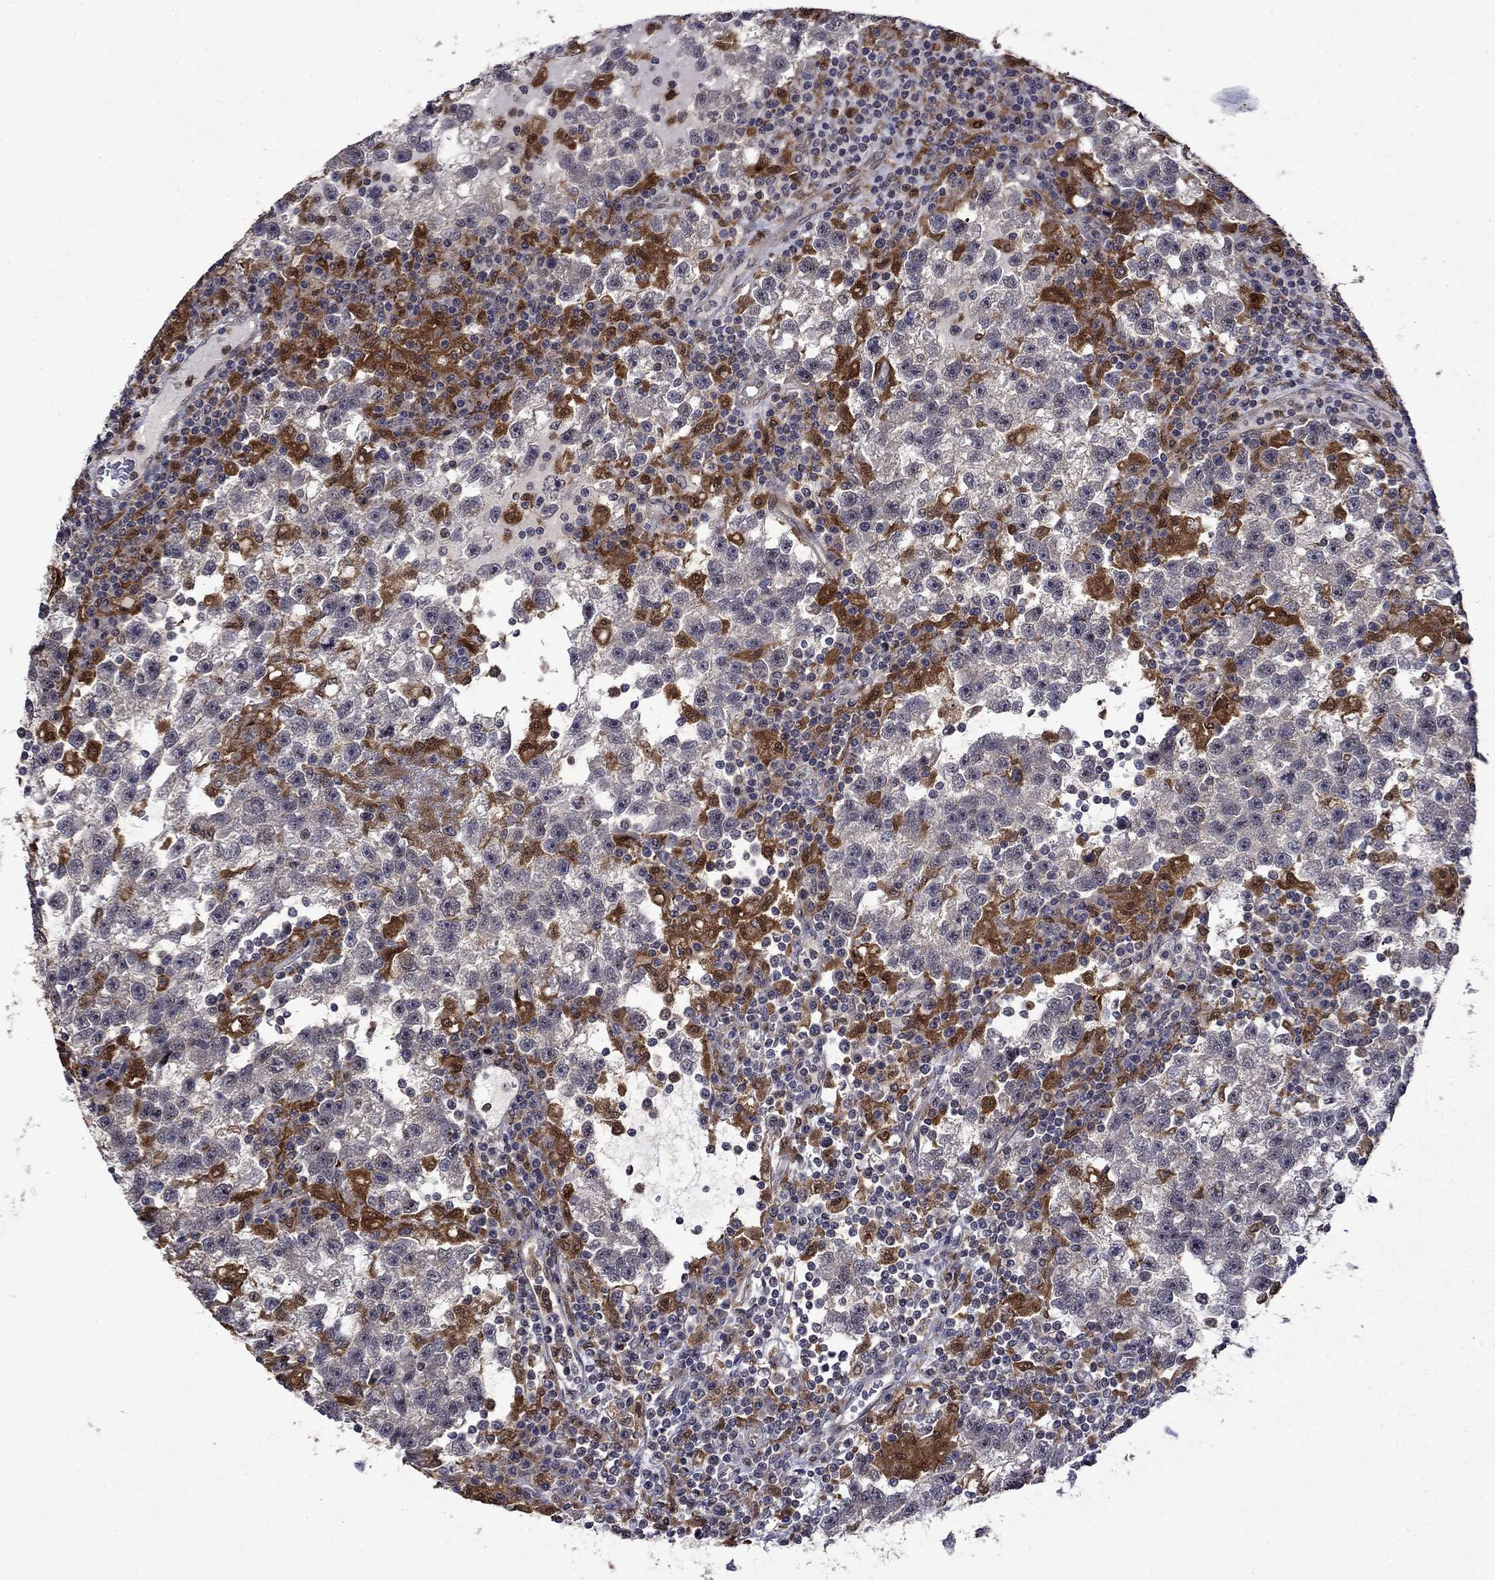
{"staining": {"intensity": "negative", "quantity": "none", "location": "none"}, "tissue": "testis cancer", "cell_type": "Tumor cells", "image_type": "cancer", "snomed": [{"axis": "morphology", "description": "Seminoma, NOS"}, {"axis": "topography", "description": "Testis"}], "caption": "Tumor cells are negative for protein expression in human seminoma (testis).", "gene": "TPMT", "patient": {"sex": "male", "age": 47}}